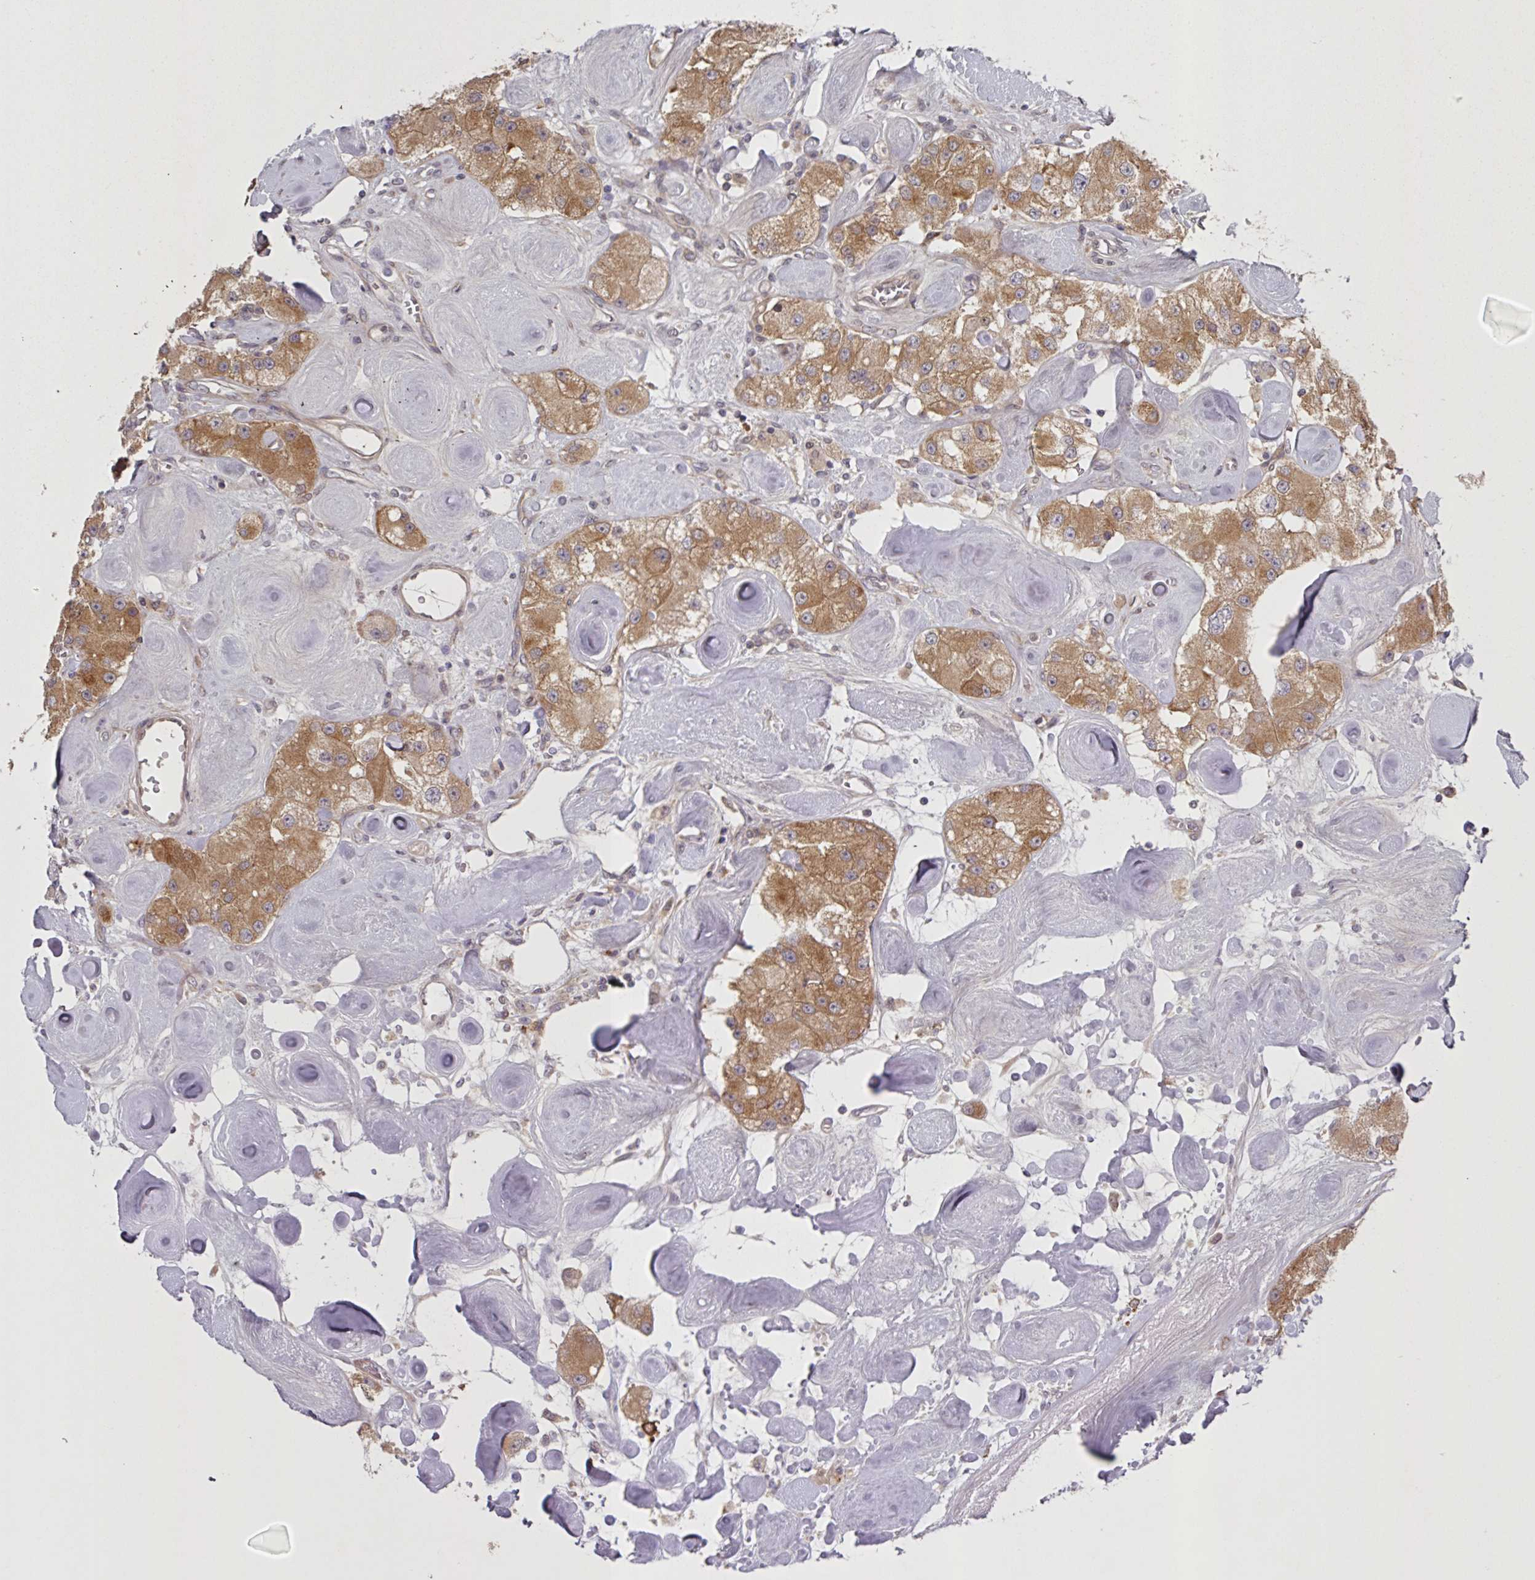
{"staining": {"intensity": "moderate", "quantity": ">75%", "location": "cytoplasmic/membranous"}, "tissue": "carcinoid", "cell_type": "Tumor cells", "image_type": "cancer", "snomed": [{"axis": "morphology", "description": "Carcinoid, malignant, NOS"}, {"axis": "topography", "description": "Pancreas"}], "caption": "Brown immunohistochemical staining in human carcinoid reveals moderate cytoplasmic/membranous staining in about >75% of tumor cells.", "gene": "CAMLG", "patient": {"sex": "male", "age": 41}}